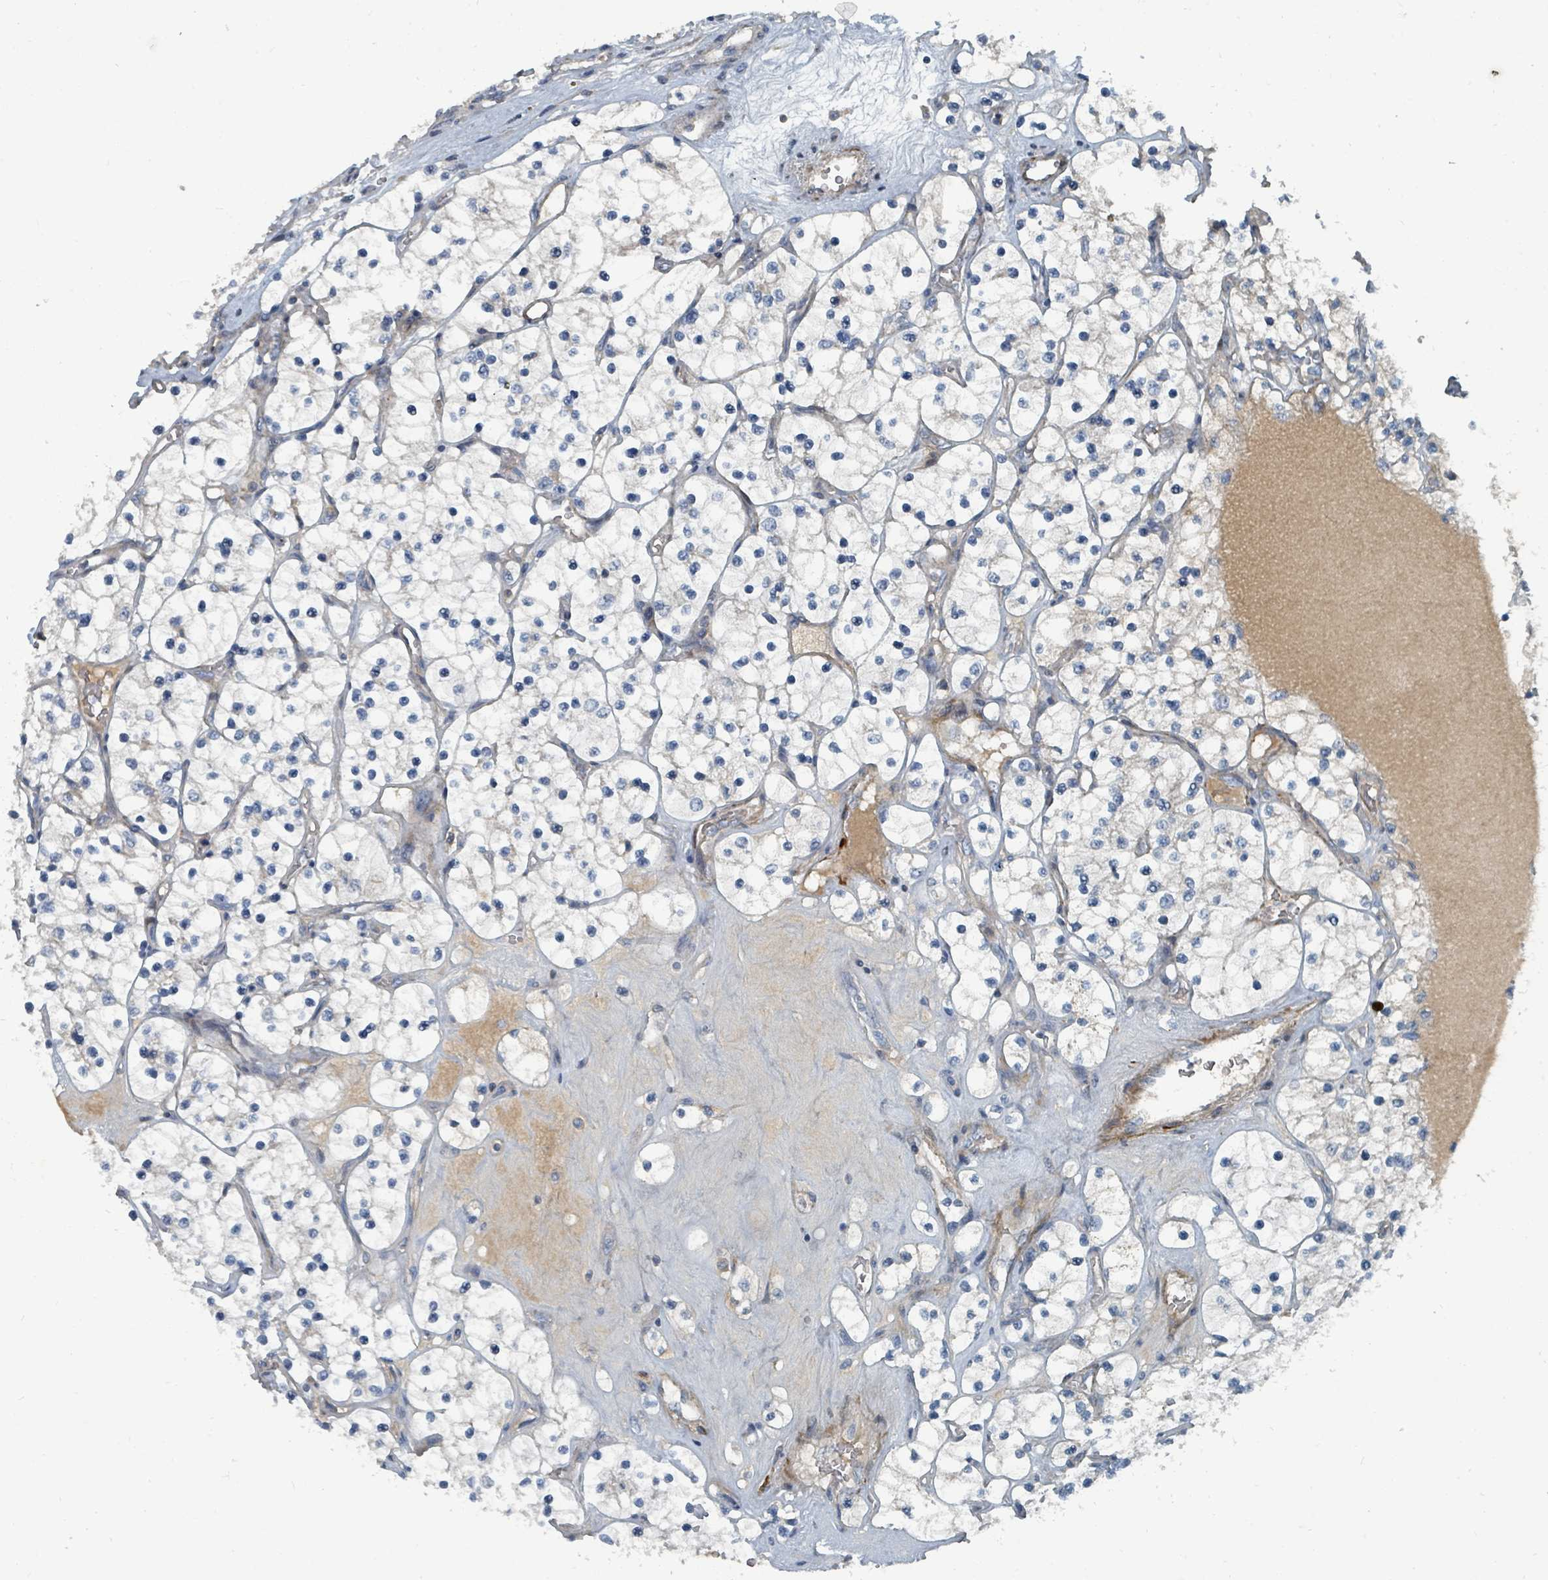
{"staining": {"intensity": "negative", "quantity": "none", "location": "none"}, "tissue": "renal cancer", "cell_type": "Tumor cells", "image_type": "cancer", "snomed": [{"axis": "morphology", "description": "Adenocarcinoma, NOS"}, {"axis": "topography", "description": "Kidney"}], "caption": "Micrograph shows no protein expression in tumor cells of renal adenocarcinoma tissue. (Stains: DAB immunohistochemistry with hematoxylin counter stain, Microscopy: brightfield microscopy at high magnification).", "gene": "SLC44A5", "patient": {"sex": "female", "age": 69}}